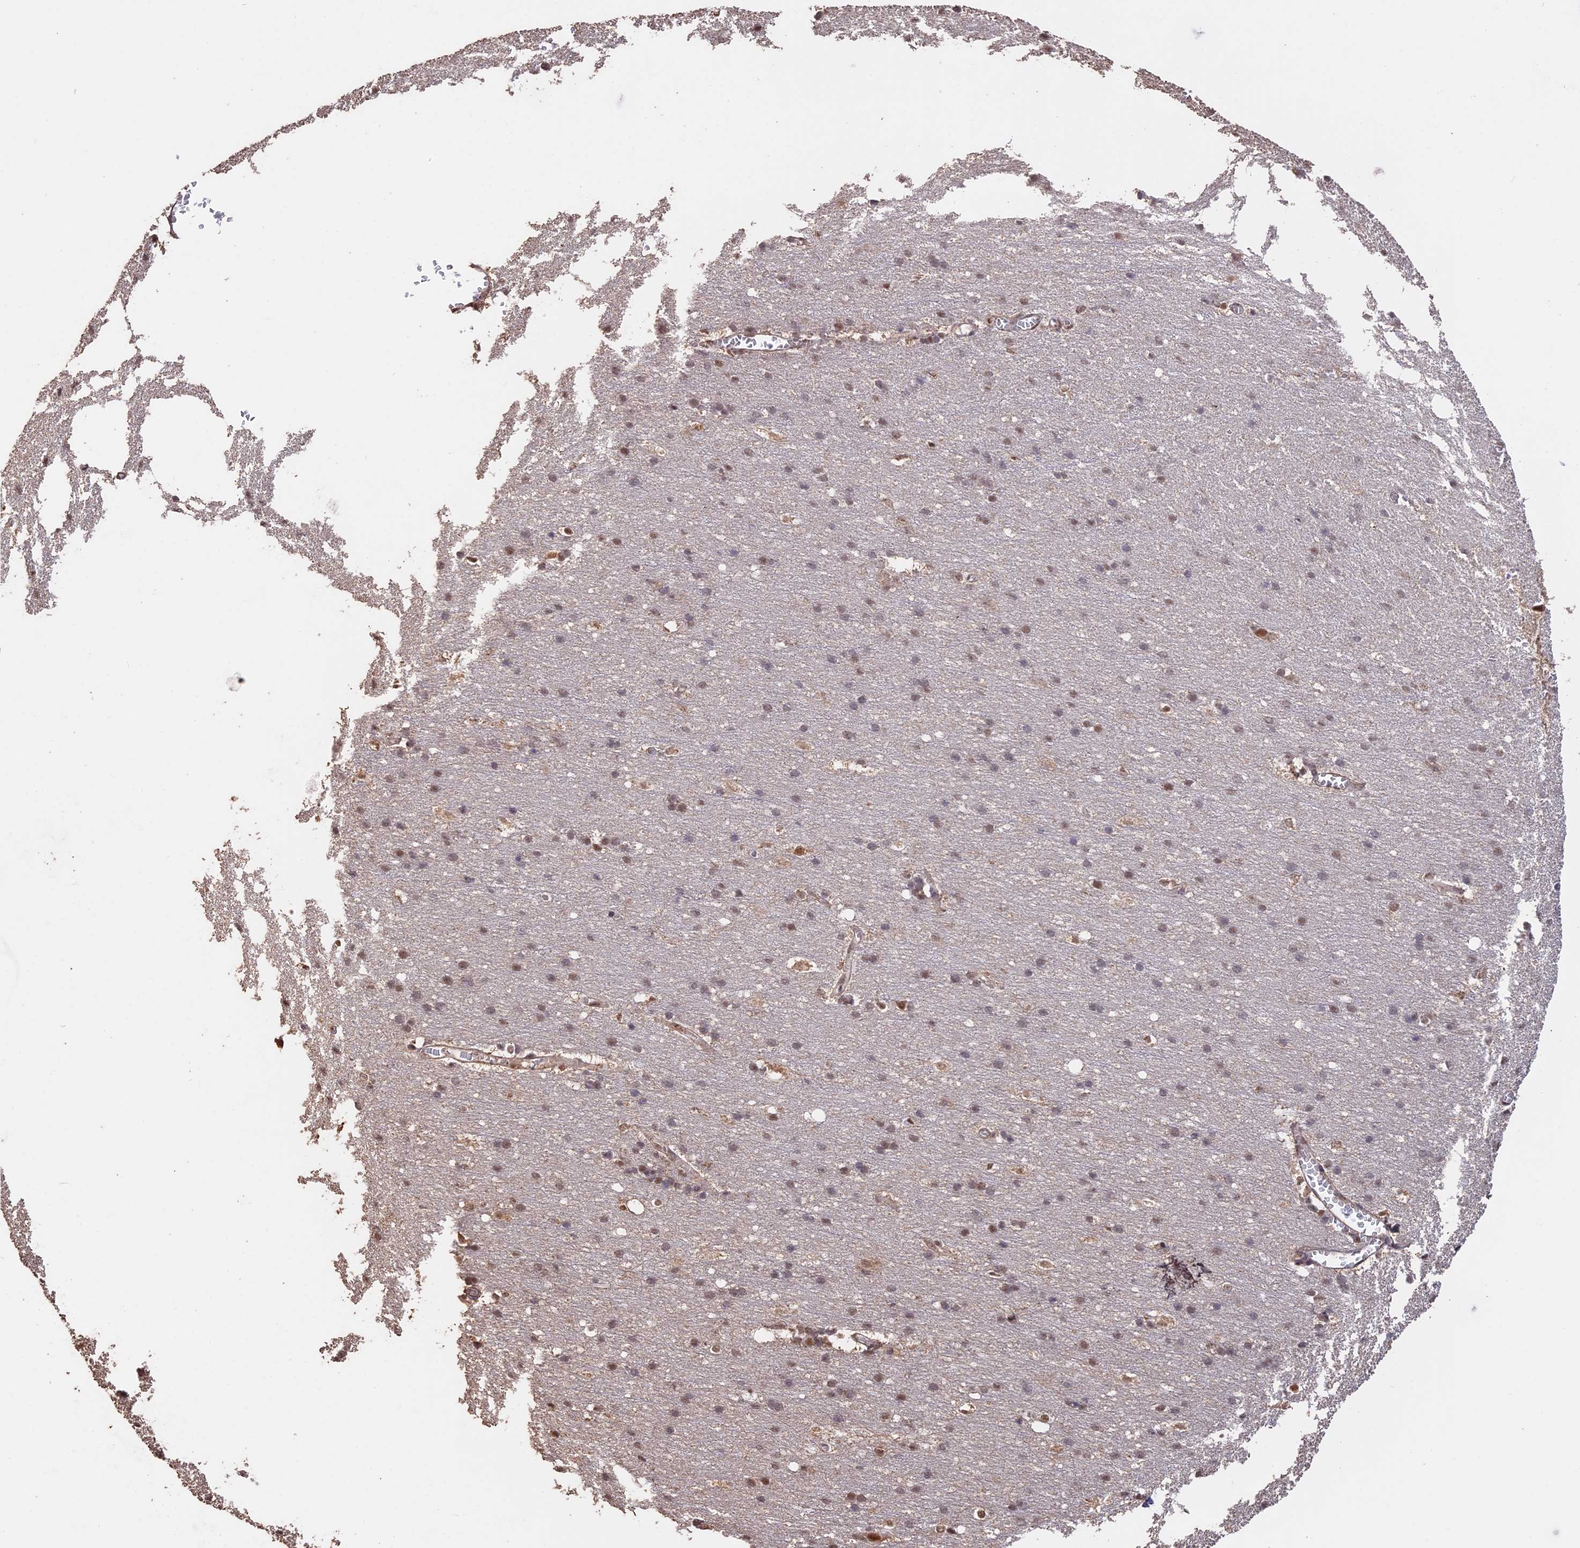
{"staining": {"intensity": "moderate", "quantity": "25%-75%", "location": "cytoplasmic/membranous,nuclear"}, "tissue": "cerebral cortex", "cell_type": "Endothelial cells", "image_type": "normal", "snomed": [{"axis": "morphology", "description": "Normal tissue, NOS"}, {"axis": "topography", "description": "Cerebral cortex"}], "caption": "A photomicrograph of human cerebral cortex stained for a protein exhibits moderate cytoplasmic/membranous,nuclear brown staining in endothelial cells. (IHC, brightfield microscopy, high magnification).", "gene": "PSMC6", "patient": {"sex": "male", "age": 54}}